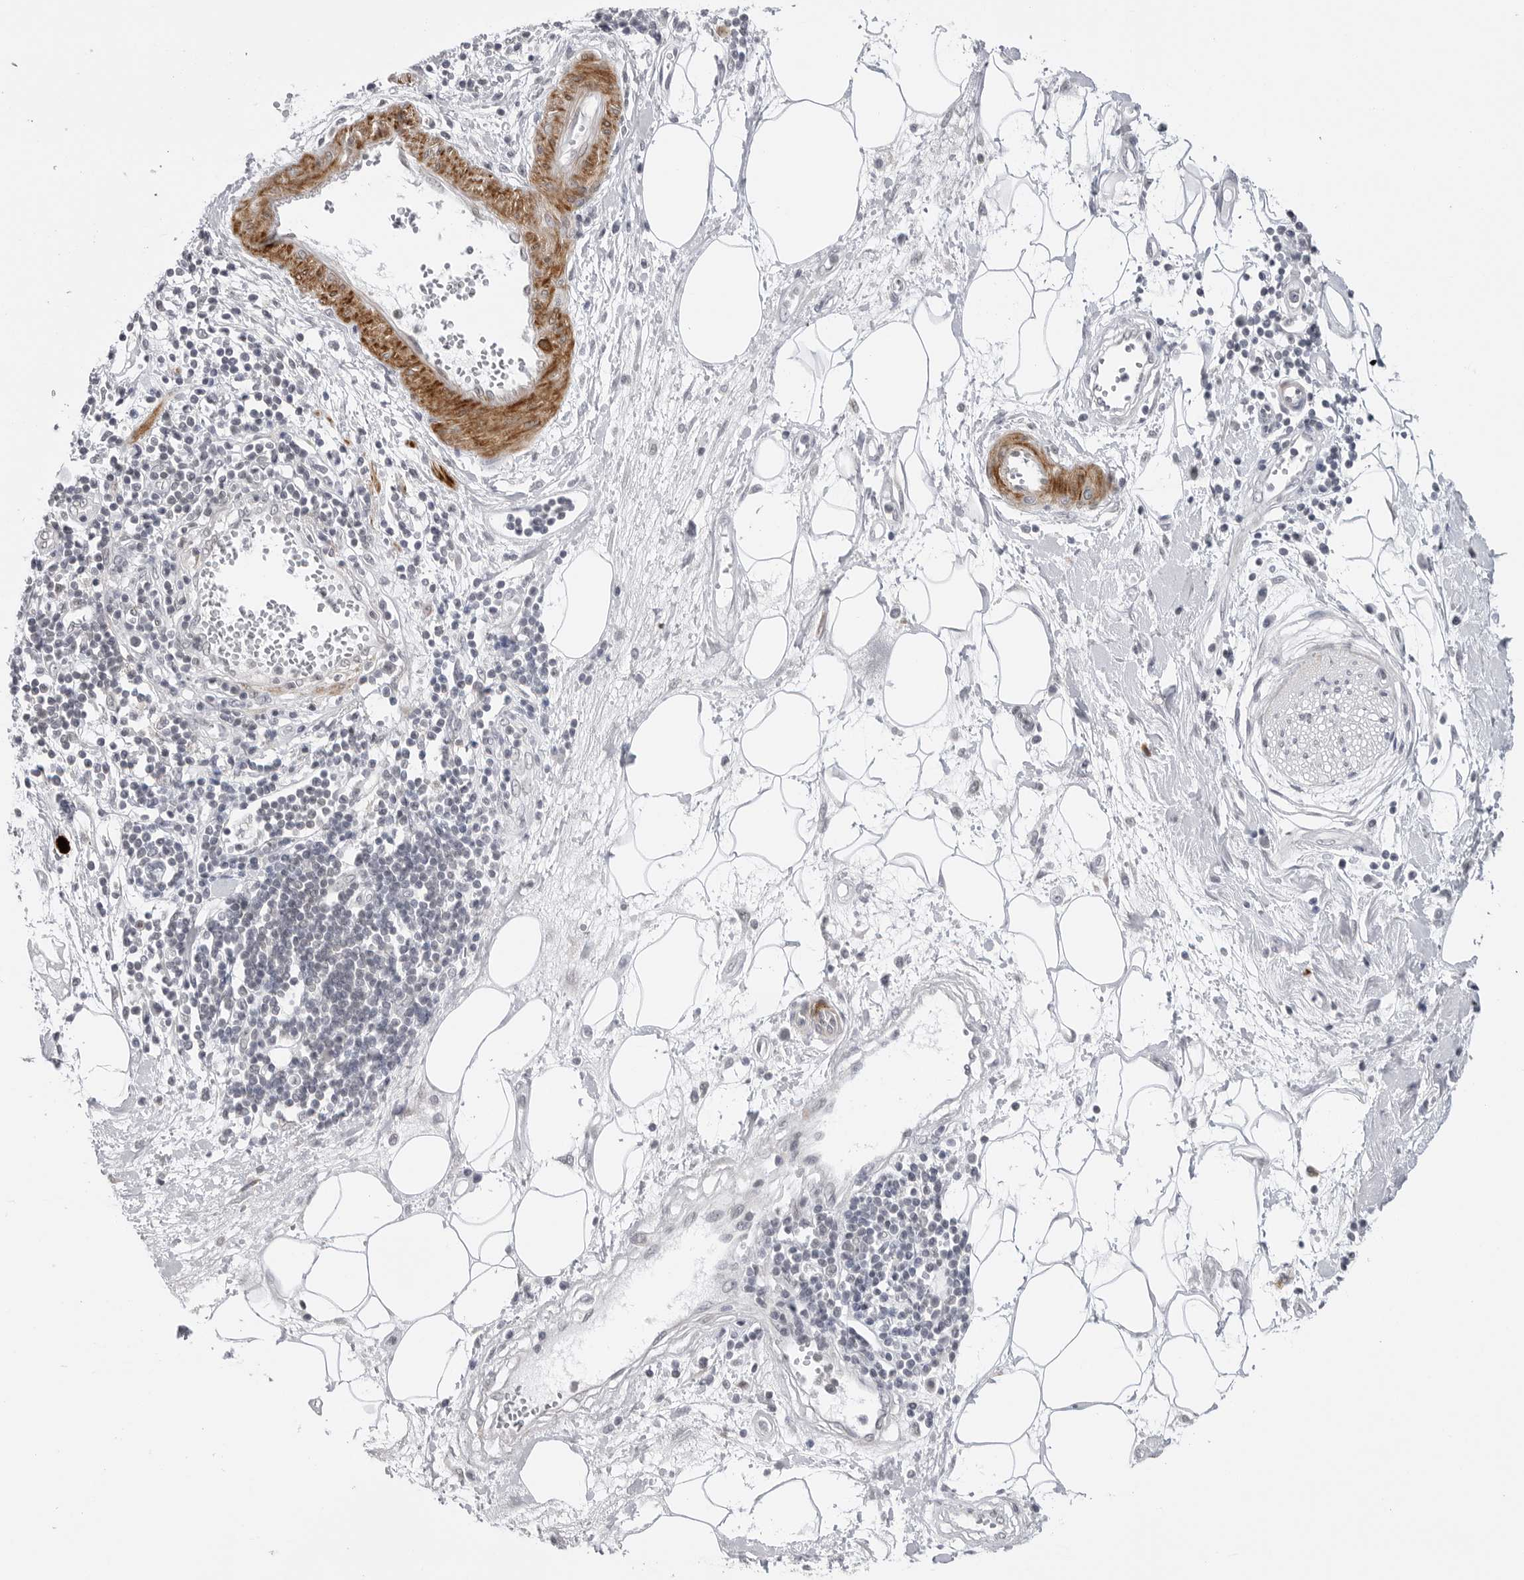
{"staining": {"intensity": "negative", "quantity": "none", "location": "none"}, "tissue": "pancreatic cancer", "cell_type": "Tumor cells", "image_type": "cancer", "snomed": [{"axis": "morphology", "description": "Adenocarcinoma, NOS"}, {"axis": "topography", "description": "Pancreas"}], "caption": "High magnification brightfield microscopy of pancreatic cancer (adenocarcinoma) stained with DAB (brown) and counterstained with hematoxylin (blue): tumor cells show no significant expression. The staining was performed using DAB to visualize the protein expression in brown, while the nuclei were stained in blue with hematoxylin (Magnification: 20x).", "gene": "ADAMTS5", "patient": {"sex": "male", "age": 59}}